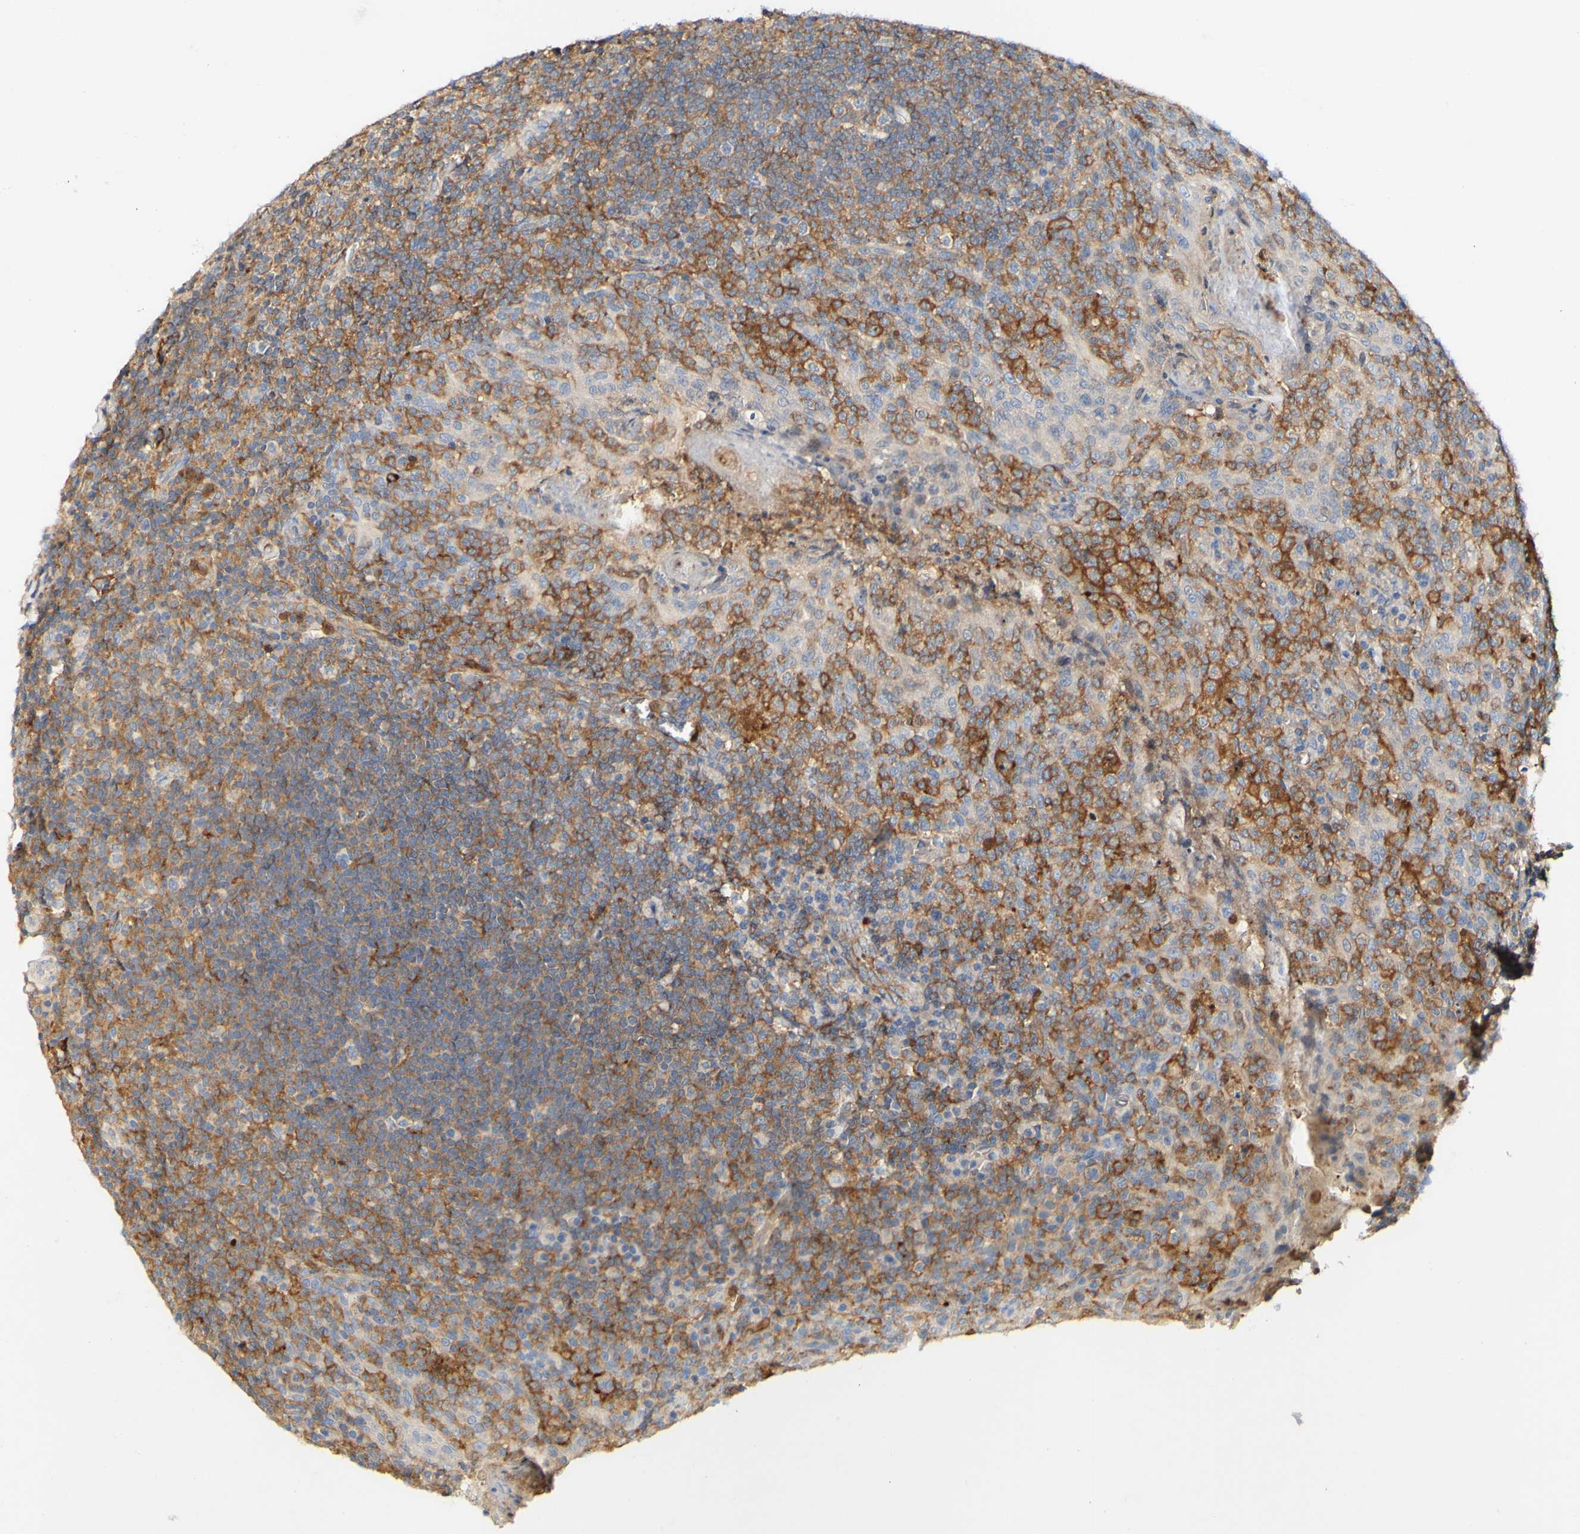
{"staining": {"intensity": "moderate", "quantity": "25%-75%", "location": "cytoplasmic/membranous"}, "tissue": "tonsil", "cell_type": "Germinal center cells", "image_type": "normal", "snomed": [{"axis": "morphology", "description": "Normal tissue, NOS"}, {"axis": "topography", "description": "Tonsil"}], "caption": "Brown immunohistochemical staining in benign tonsil reveals moderate cytoplasmic/membranous expression in approximately 25%-75% of germinal center cells.", "gene": "PCDH7", "patient": {"sex": "male", "age": 17}}